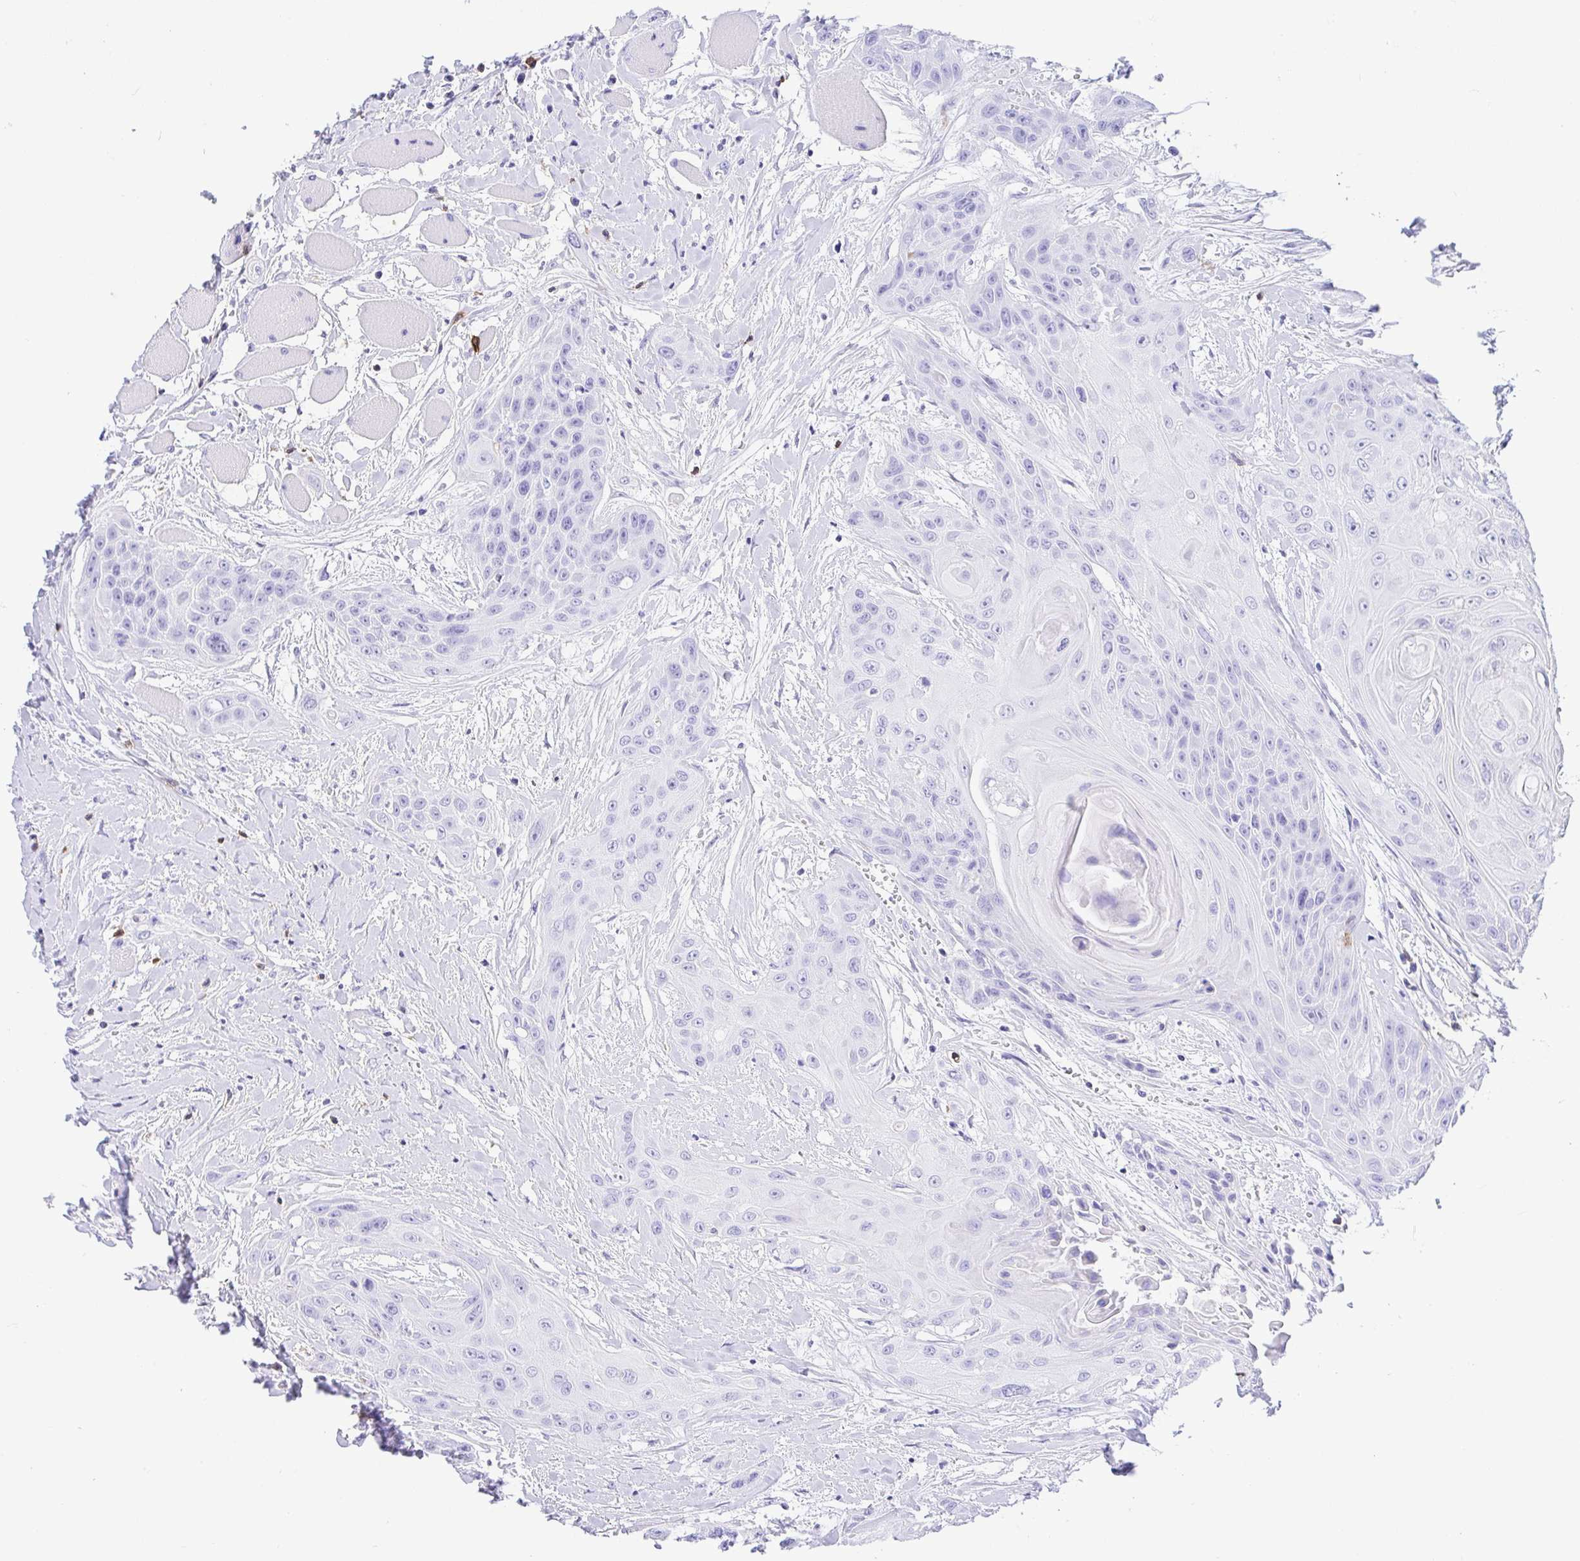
{"staining": {"intensity": "negative", "quantity": "none", "location": "none"}, "tissue": "head and neck cancer", "cell_type": "Tumor cells", "image_type": "cancer", "snomed": [{"axis": "morphology", "description": "Squamous cell carcinoma, NOS"}, {"axis": "topography", "description": "Head-Neck"}], "caption": "IHC photomicrograph of human head and neck cancer (squamous cell carcinoma) stained for a protein (brown), which shows no positivity in tumor cells. The staining was performed using DAB (3,3'-diaminobenzidine) to visualize the protein expression in brown, while the nuclei were stained in blue with hematoxylin (Magnification: 20x).", "gene": "CD5", "patient": {"sex": "female", "age": 73}}